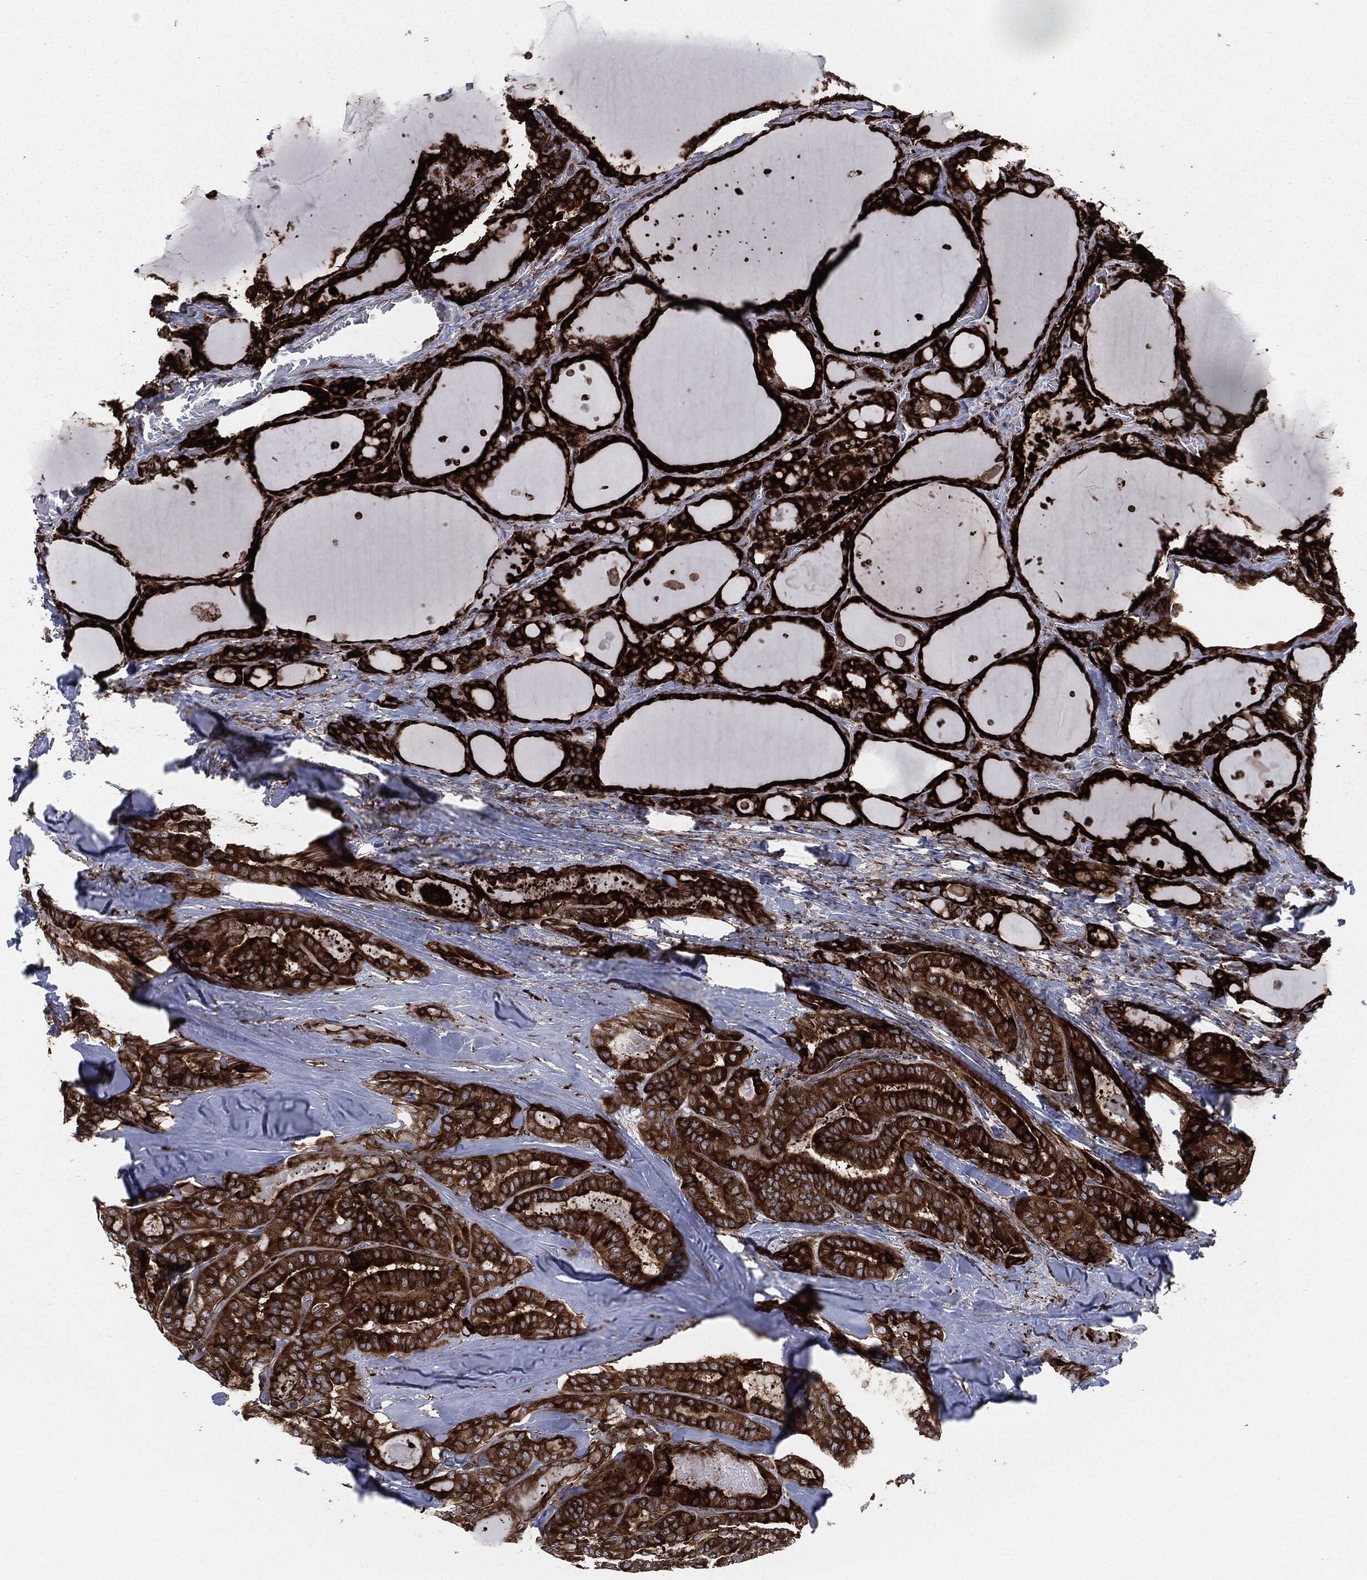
{"staining": {"intensity": "strong", "quantity": ">75%", "location": "cytoplasmic/membranous"}, "tissue": "thyroid cancer", "cell_type": "Tumor cells", "image_type": "cancer", "snomed": [{"axis": "morphology", "description": "Papillary adenocarcinoma, NOS"}, {"axis": "topography", "description": "Thyroid gland"}], "caption": "Thyroid papillary adenocarcinoma was stained to show a protein in brown. There is high levels of strong cytoplasmic/membranous staining in about >75% of tumor cells.", "gene": "CALR", "patient": {"sex": "female", "age": 39}}